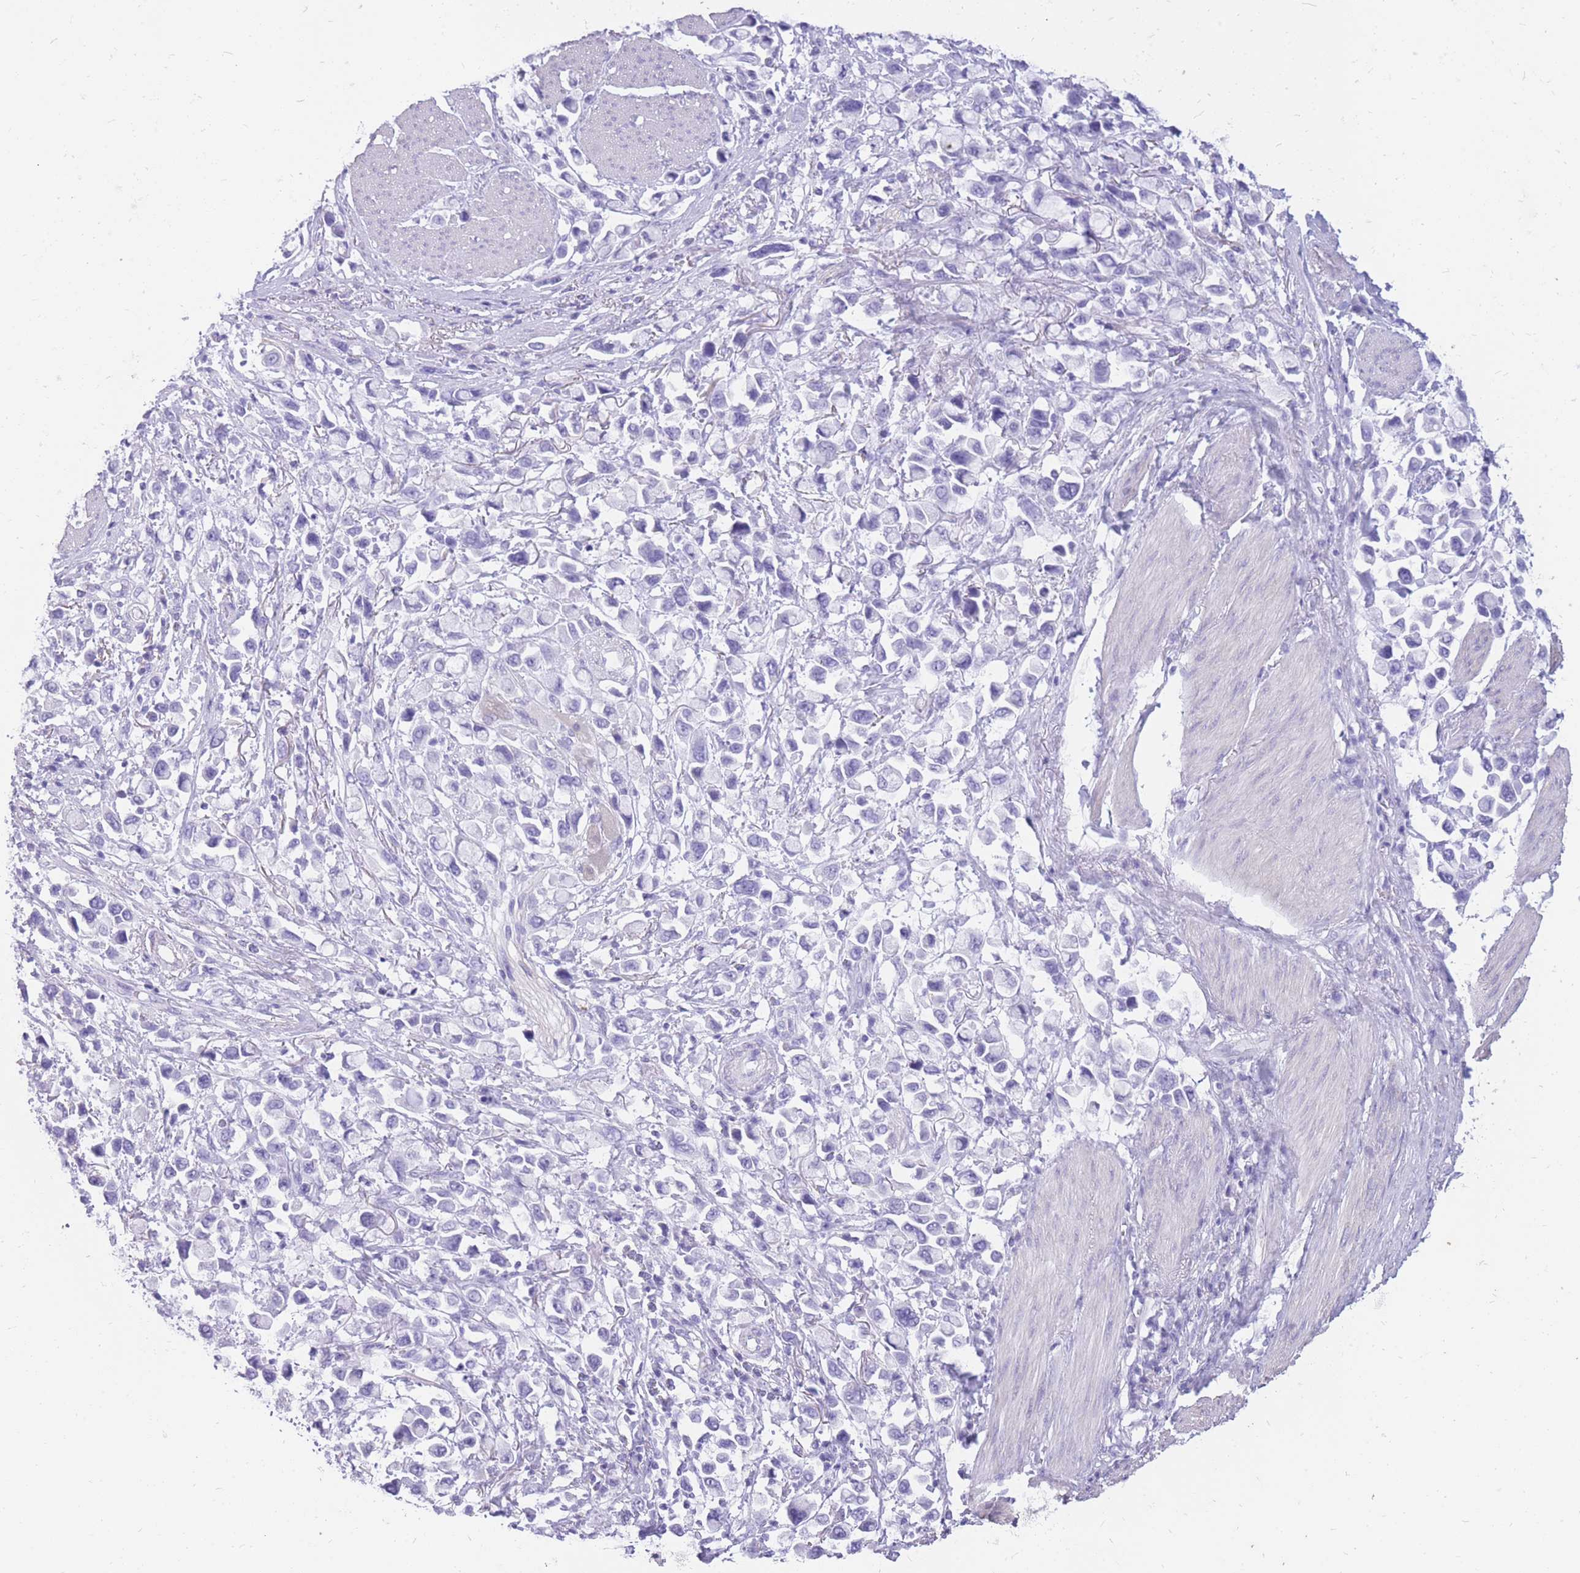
{"staining": {"intensity": "negative", "quantity": "none", "location": "none"}, "tissue": "stomach cancer", "cell_type": "Tumor cells", "image_type": "cancer", "snomed": [{"axis": "morphology", "description": "Adenocarcinoma, NOS"}, {"axis": "topography", "description": "Stomach"}], "caption": "Immunohistochemical staining of human stomach cancer (adenocarcinoma) displays no significant positivity in tumor cells.", "gene": "CYP21A2", "patient": {"sex": "female", "age": 81}}